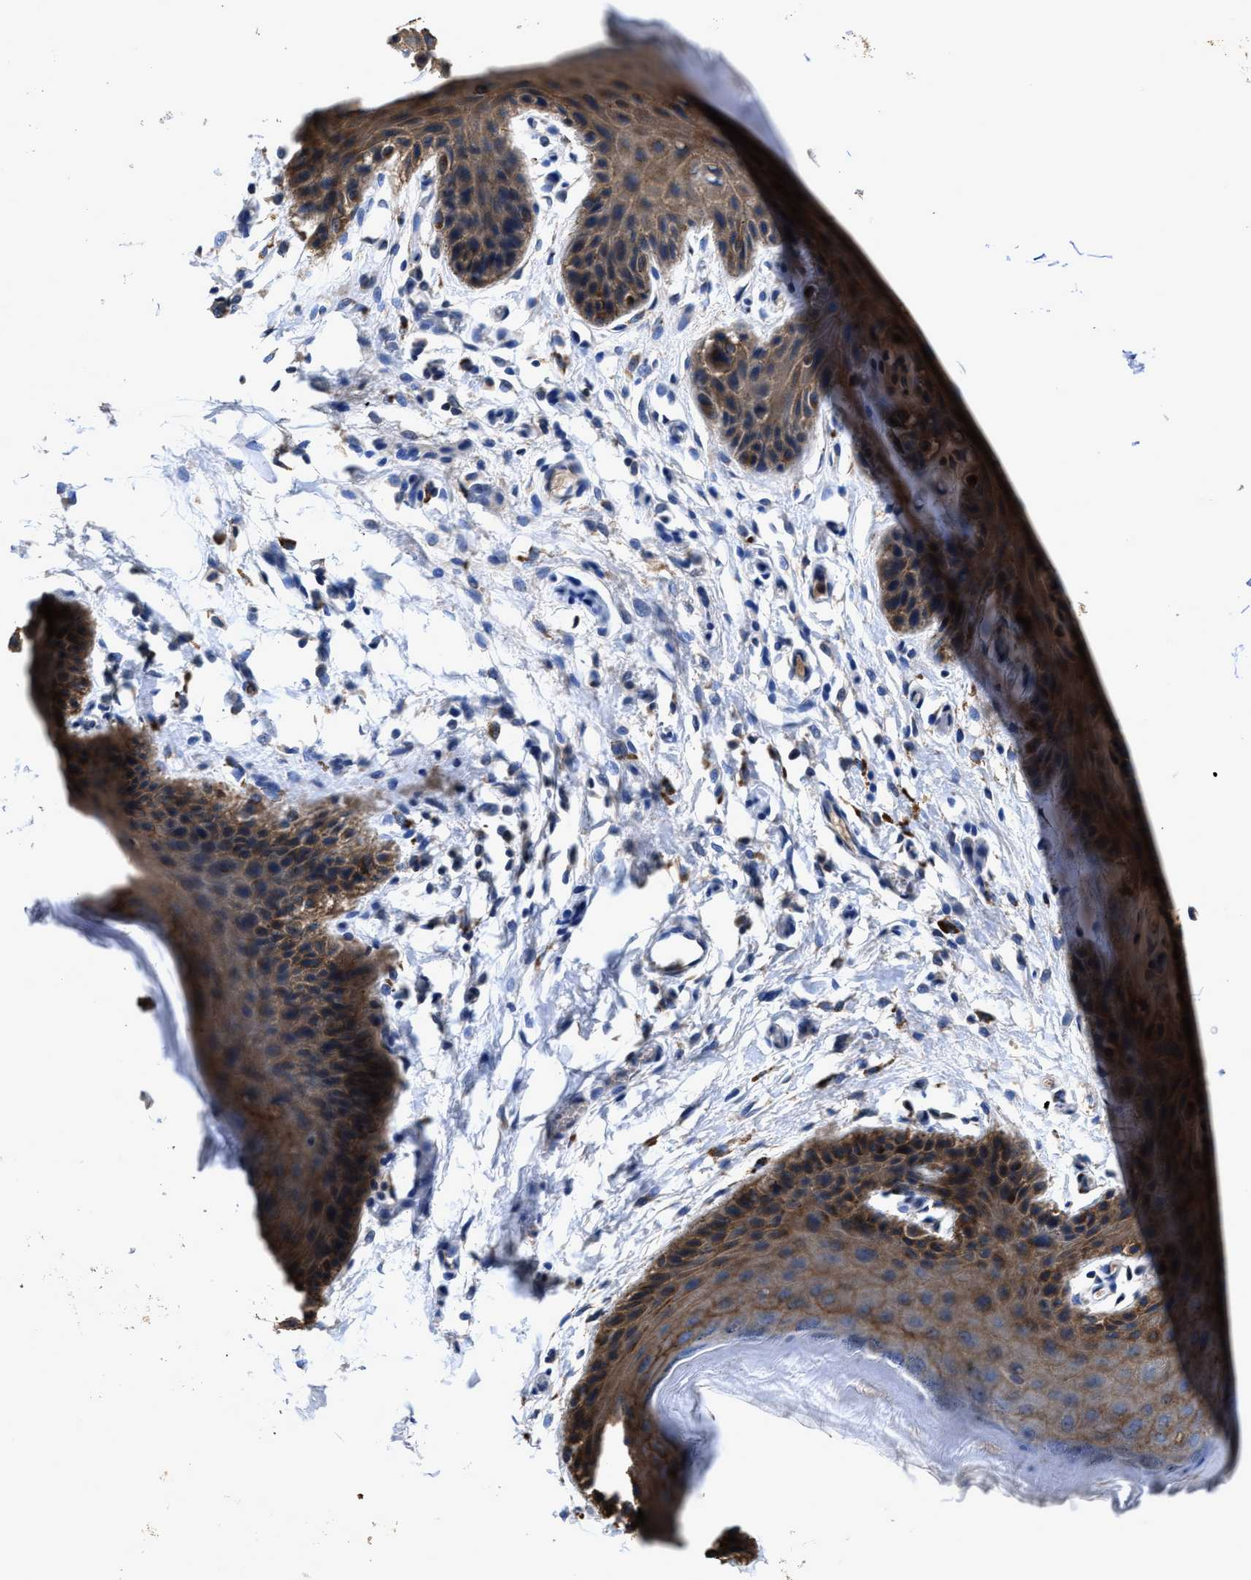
{"staining": {"intensity": "moderate", "quantity": ">75%", "location": "cytoplasmic/membranous"}, "tissue": "skin", "cell_type": "Epidermal cells", "image_type": "normal", "snomed": [{"axis": "morphology", "description": "Normal tissue, NOS"}, {"axis": "topography", "description": "Anal"}], "caption": "Protein expression analysis of unremarkable human skin reveals moderate cytoplasmic/membranous staining in about >75% of epidermal cells.", "gene": "UBR4", "patient": {"sex": "male", "age": 44}}